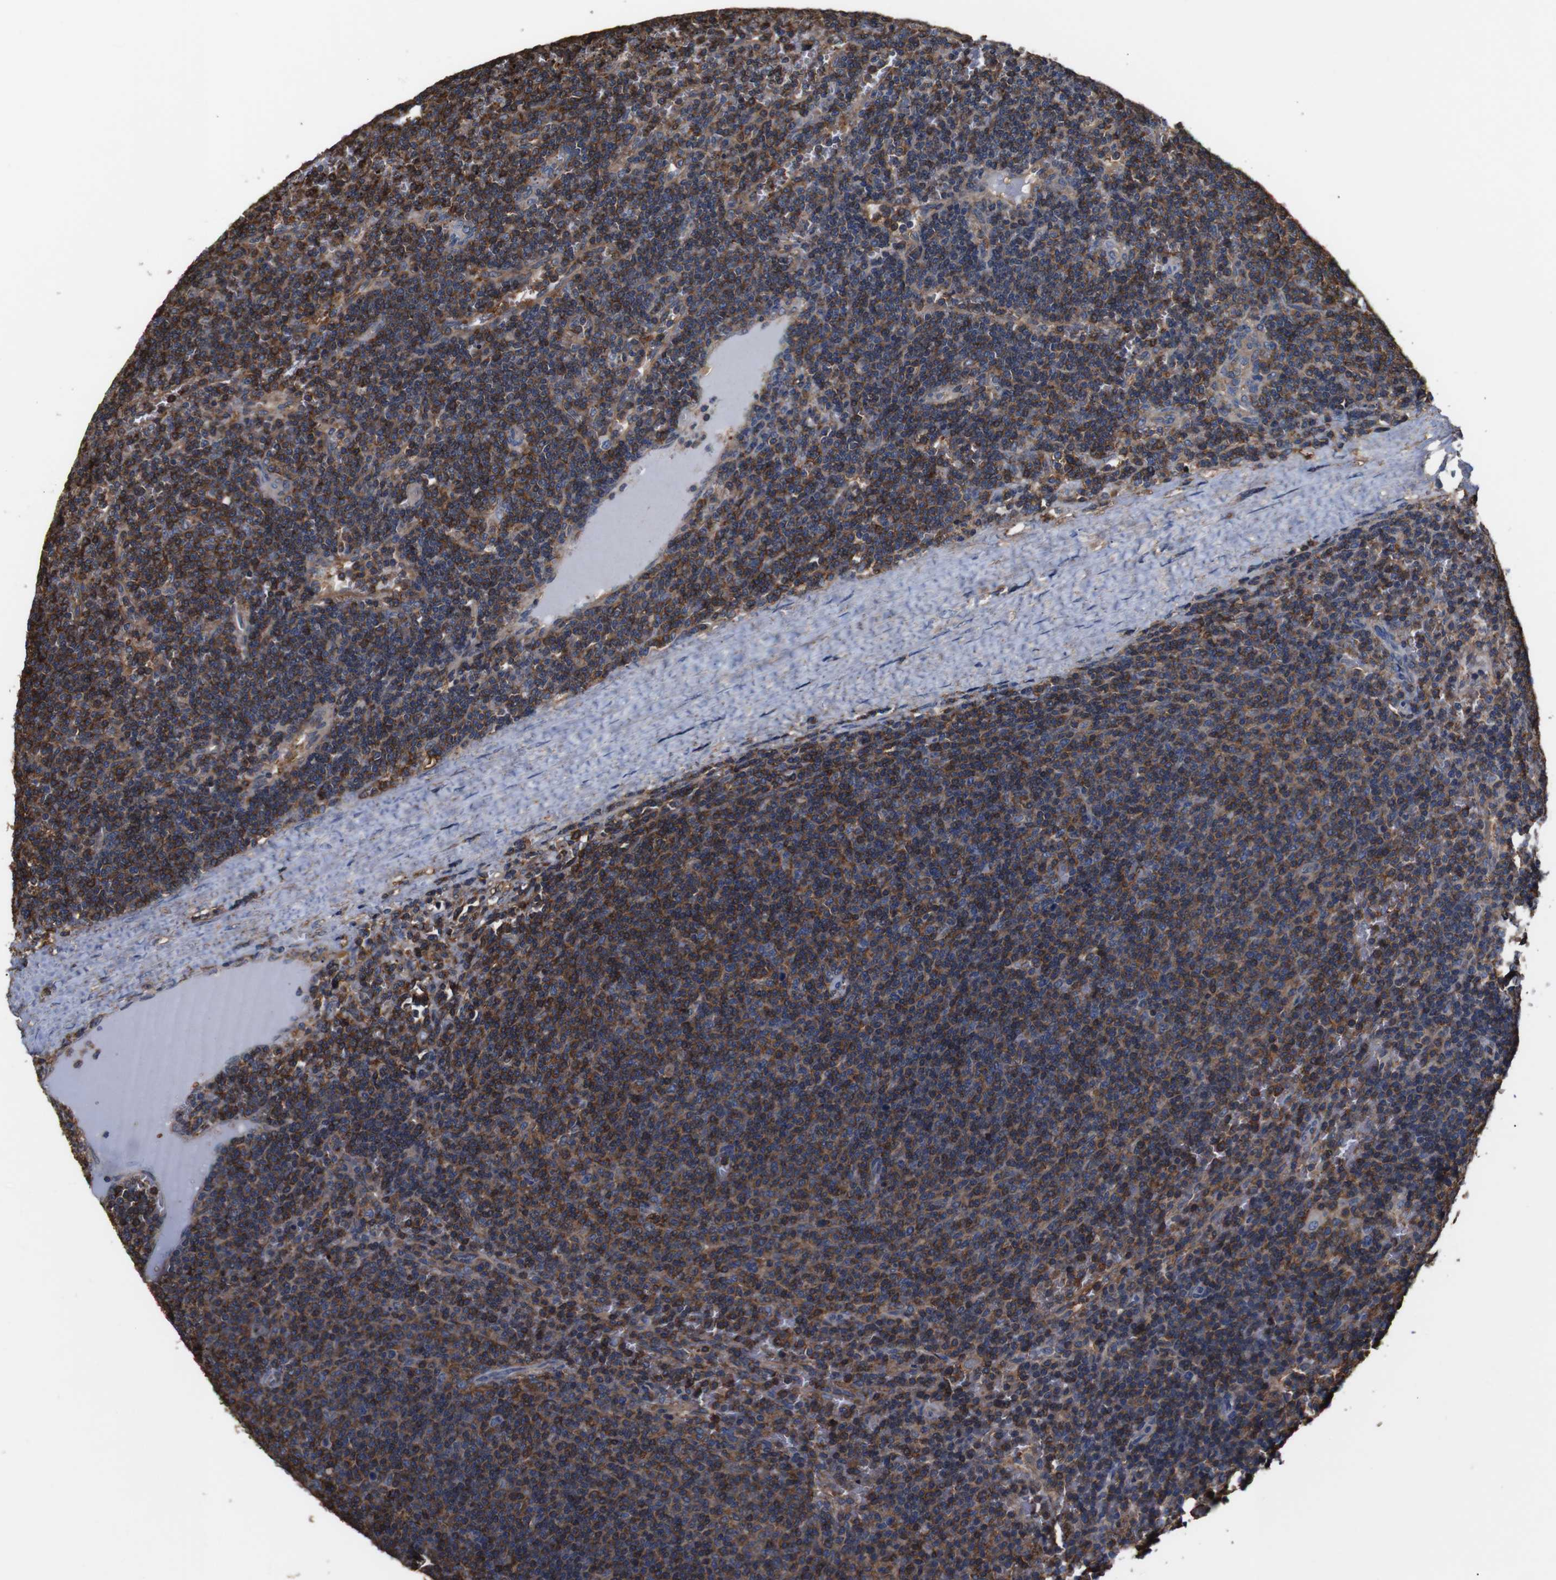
{"staining": {"intensity": "strong", "quantity": ">75%", "location": "cytoplasmic/membranous"}, "tissue": "lymphoma", "cell_type": "Tumor cells", "image_type": "cancer", "snomed": [{"axis": "morphology", "description": "Malignant lymphoma, non-Hodgkin's type, Low grade"}, {"axis": "topography", "description": "Spleen"}], "caption": "Immunohistochemistry (IHC) of human malignant lymphoma, non-Hodgkin's type (low-grade) reveals high levels of strong cytoplasmic/membranous expression in about >75% of tumor cells.", "gene": "PI4KA", "patient": {"sex": "female", "age": 50}}